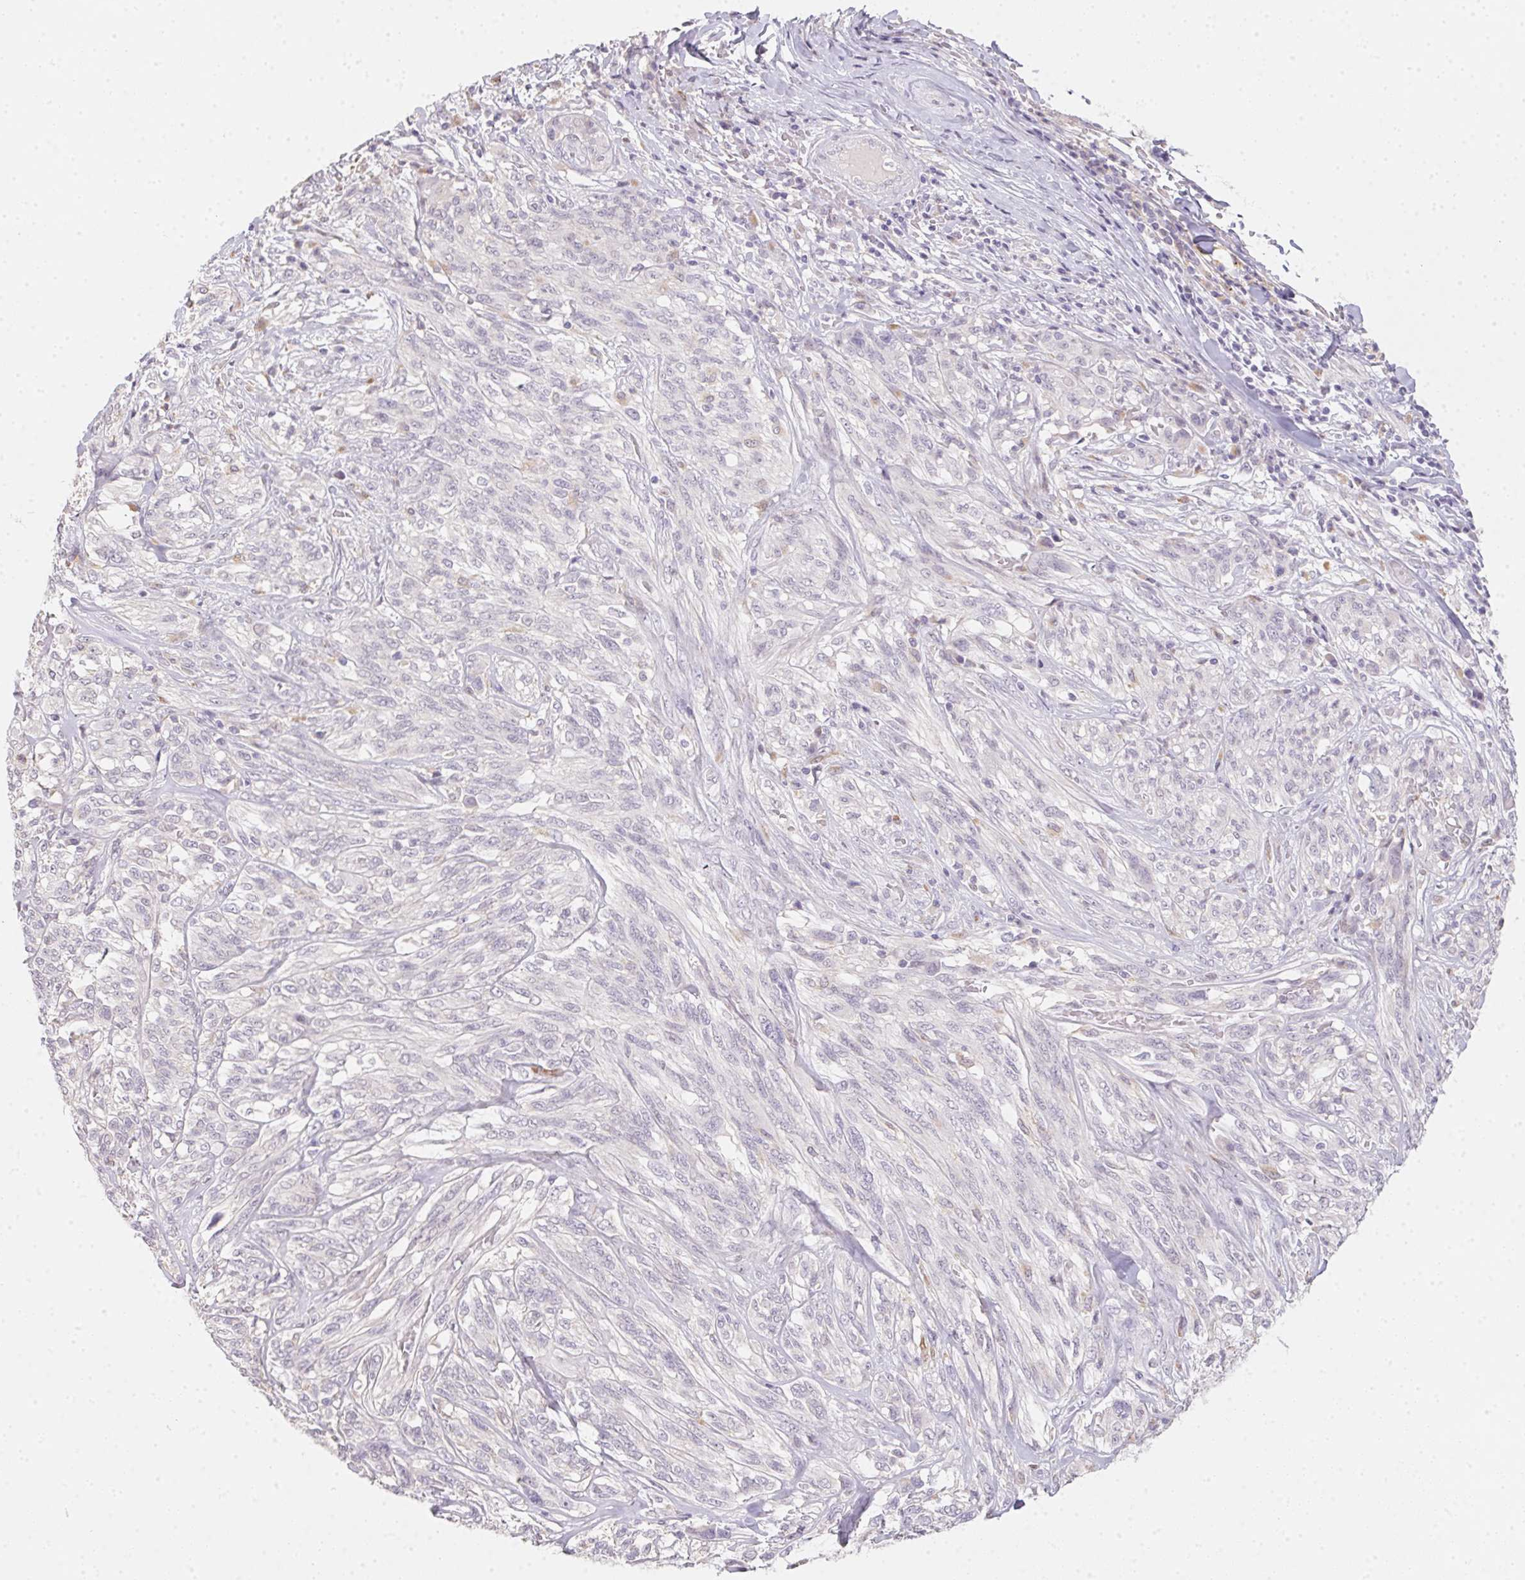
{"staining": {"intensity": "negative", "quantity": "none", "location": "none"}, "tissue": "melanoma", "cell_type": "Tumor cells", "image_type": "cancer", "snomed": [{"axis": "morphology", "description": "Malignant melanoma, NOS"}, {"axis": "topography", "description": "Skin"}], "caption": "A high-resolution image shows IHC staining of malignant melanoma, which displays no significant expression in tumor cells.", "gene": "SLC6A18", "patient": {"sex": "female", "age": 91}}